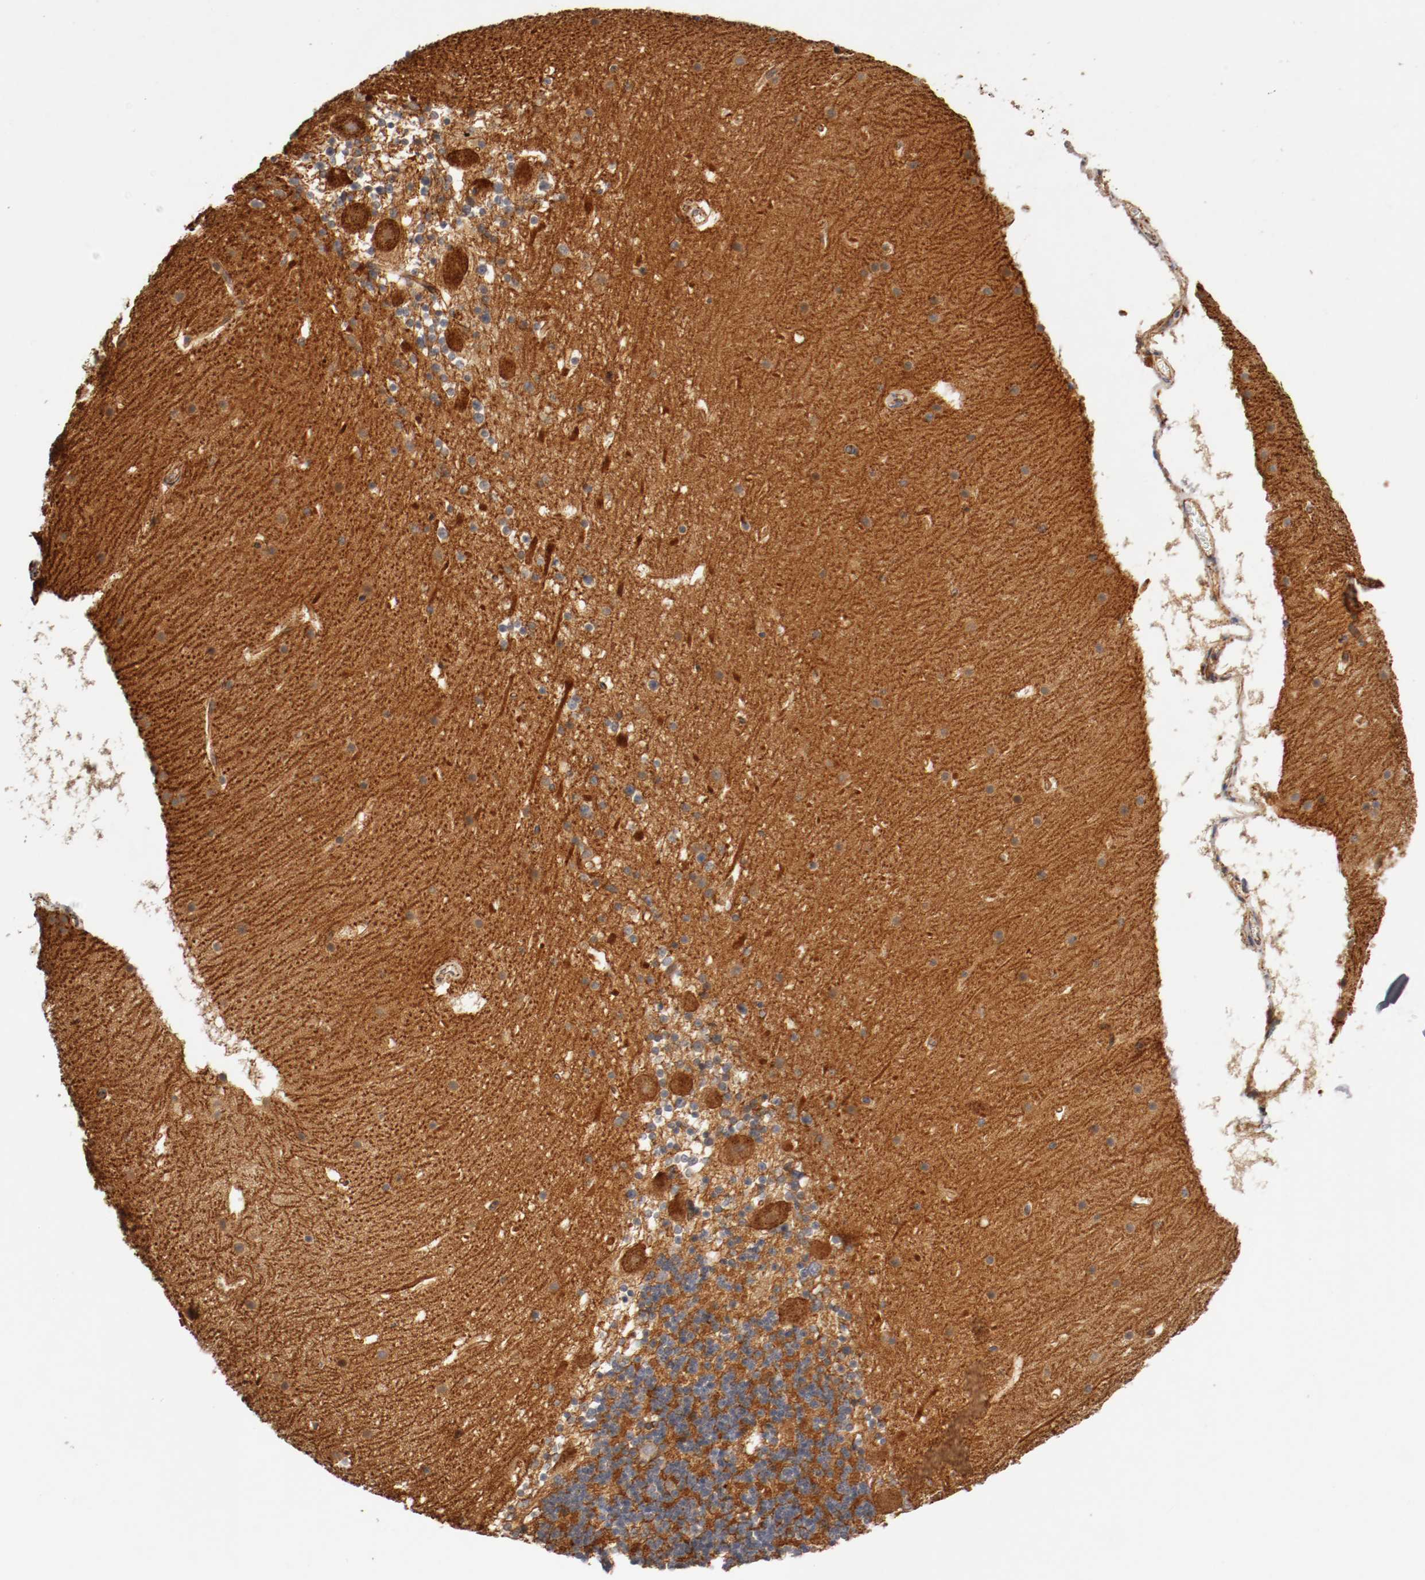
{"staining": {"intensity": "negative", "quantity": "none", "location": "none"}, "tissue": "cerebellum", "cell_type": "Cells in granular layer", "image_type": "normal", "snomed": [{"axis": "morphology", "description": "Normal tissue, NOS"}, {"axis": "topography", "description": "Cerebellum"}], "caption": "Cells in granular layer show no significant positivity in benign cerebellum. Nuclei are stained in blue.", "gene": "TYK2", "patient": {"sex": "male", "age": 45}}